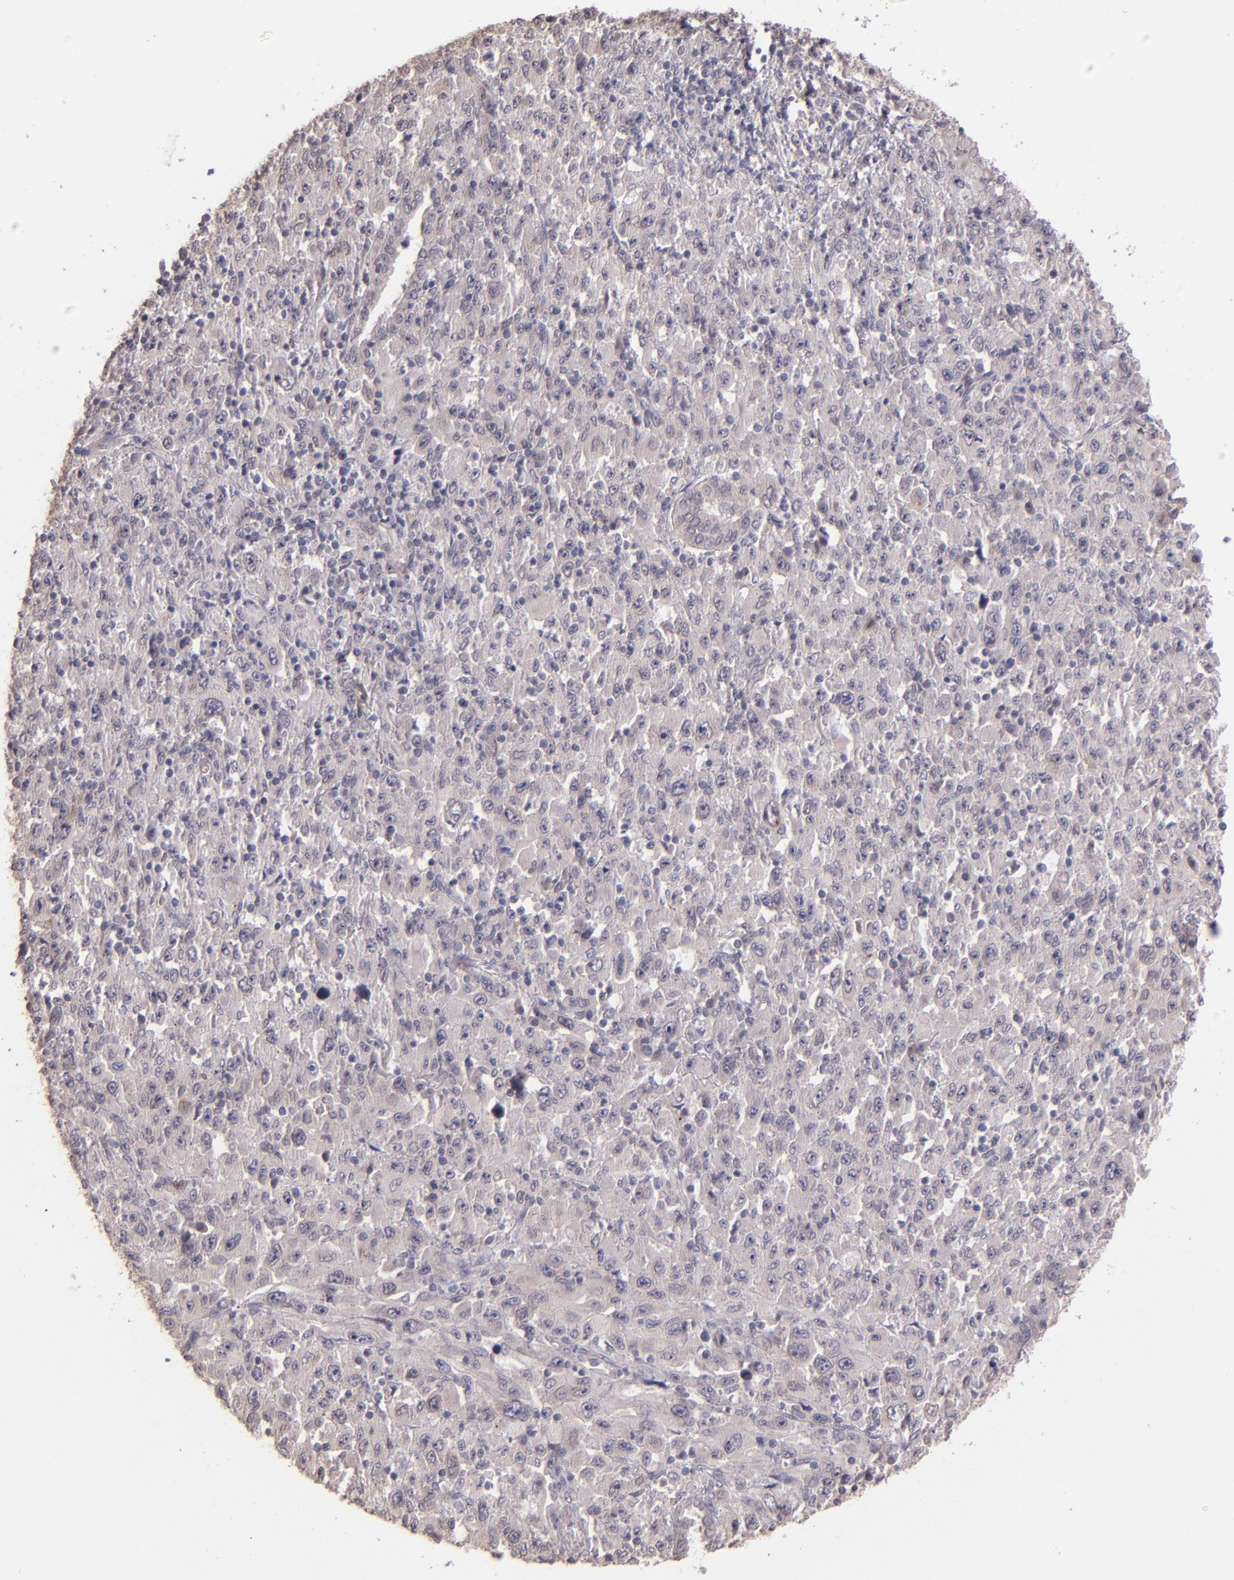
{"staining": {"intensity": "weak", "quantity": "<25%", "location": "cytoplasmic/membranous"}, "tissue": "melanoma", "cell_type": "Tumor cells", "image_type": "cancer", "snomed": [{"axis": "morphology", "description": "Malignant melanoma, Metastatic site"}, {"axis": "topography", "description": "Skin"}], "caption": "The photomicrograph shows no significant staining in tumor cells of malignant melanoma (metastatic site). (DAB IHC with hematoxylin counter stain).", "gene": "NUP62CL", "patient": {"sex": "female", "age": 56}}